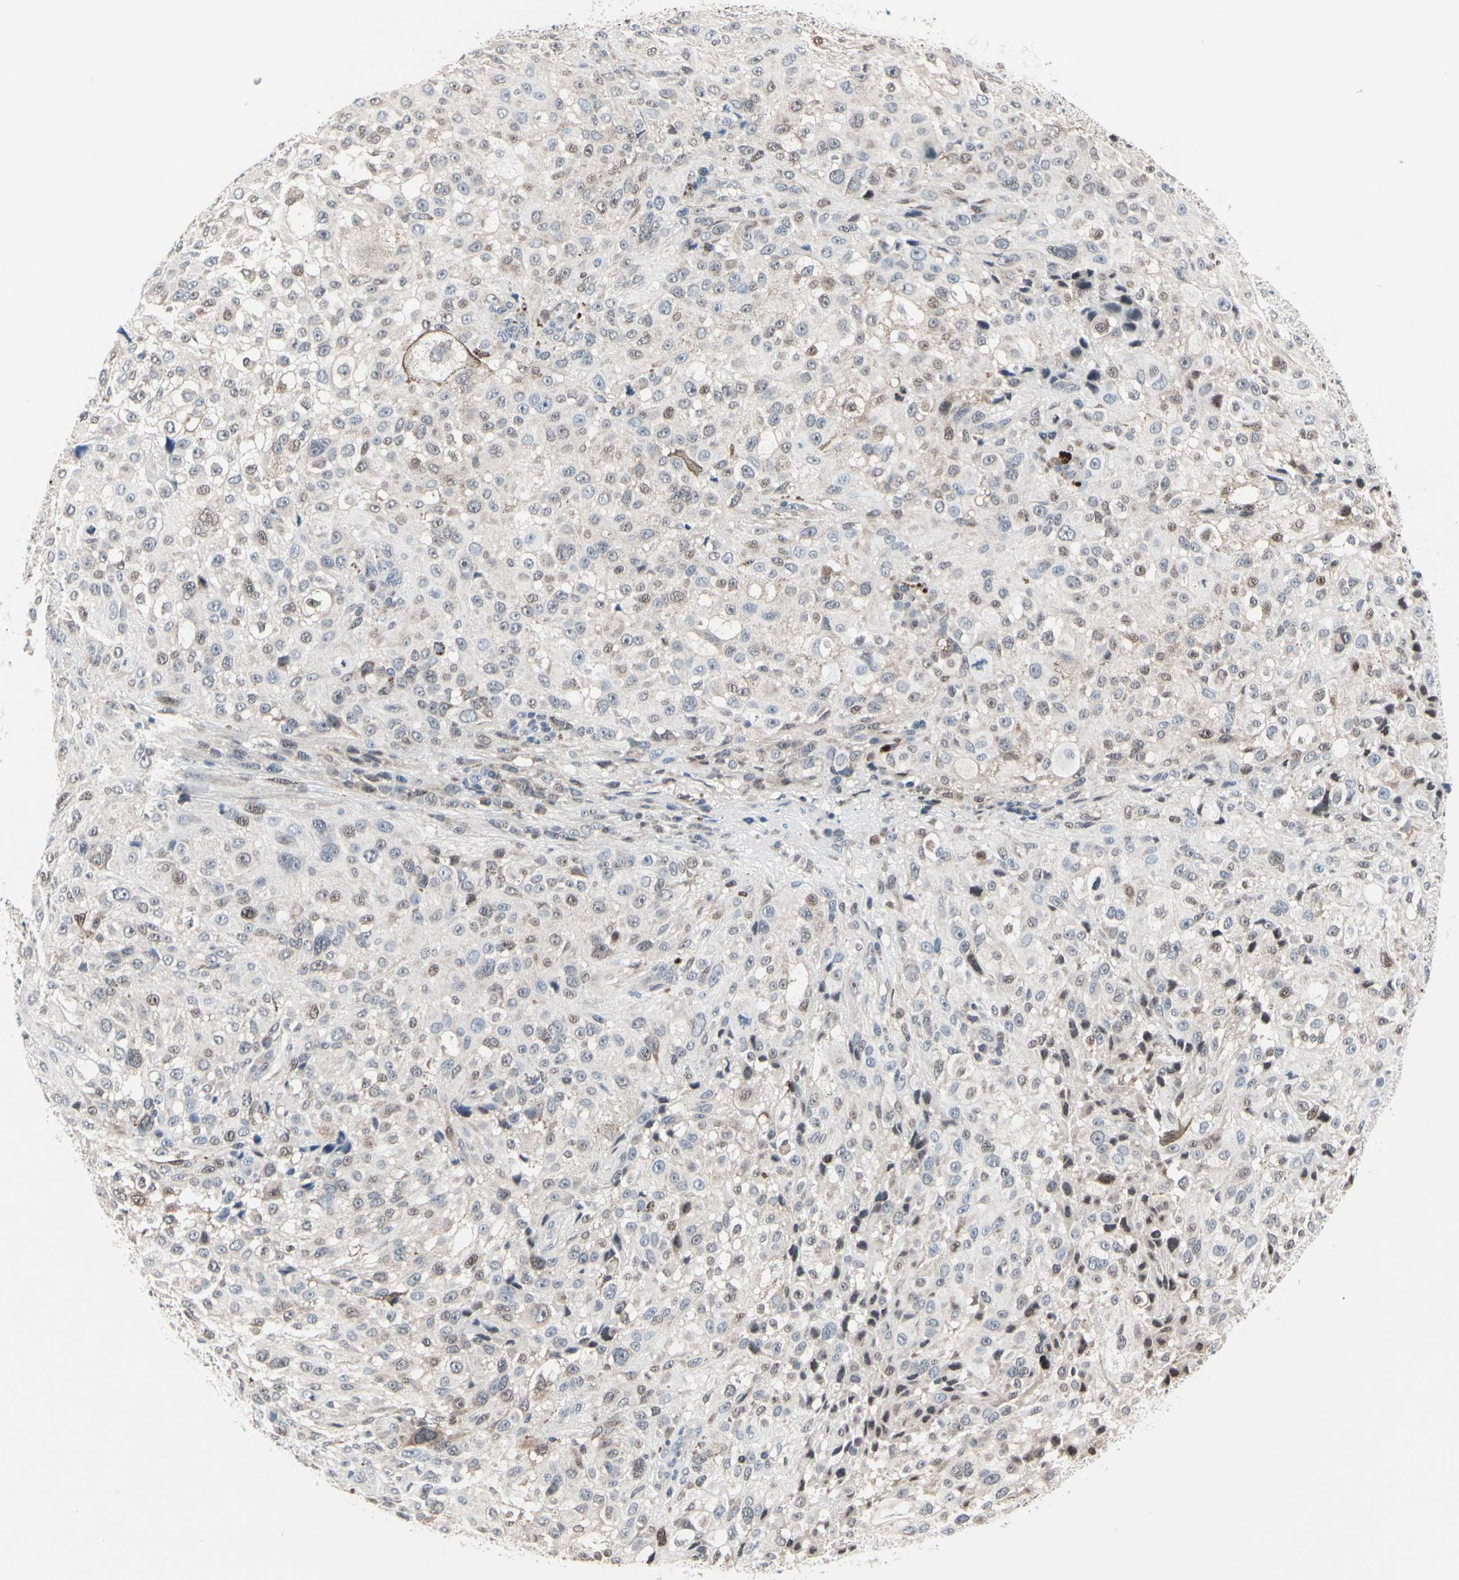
{"staining": {"intensity": "weak", "quantity": "25%-75%", "location": "cytoplasmic/membranous,nuclear"}, "tissue": "melanoma", "cell_type": "Tumor cells", "image_type": "cancer", "snomed": [{"axis": "morphology", "description": "Necrosis, NOS"}, {"axis": "morphology", "description": "Malignant melanoma, NOS"}, {"axis": "topography", "description": "Skin"}], "caption": "The micrograph reveals staining of melanoma, revealing weak cytoplasmic/membranous and nuclear protein expression (brown color) within tumor cells.", "gene": "TXN", "patient": {"sex": "female", "age": 87}}